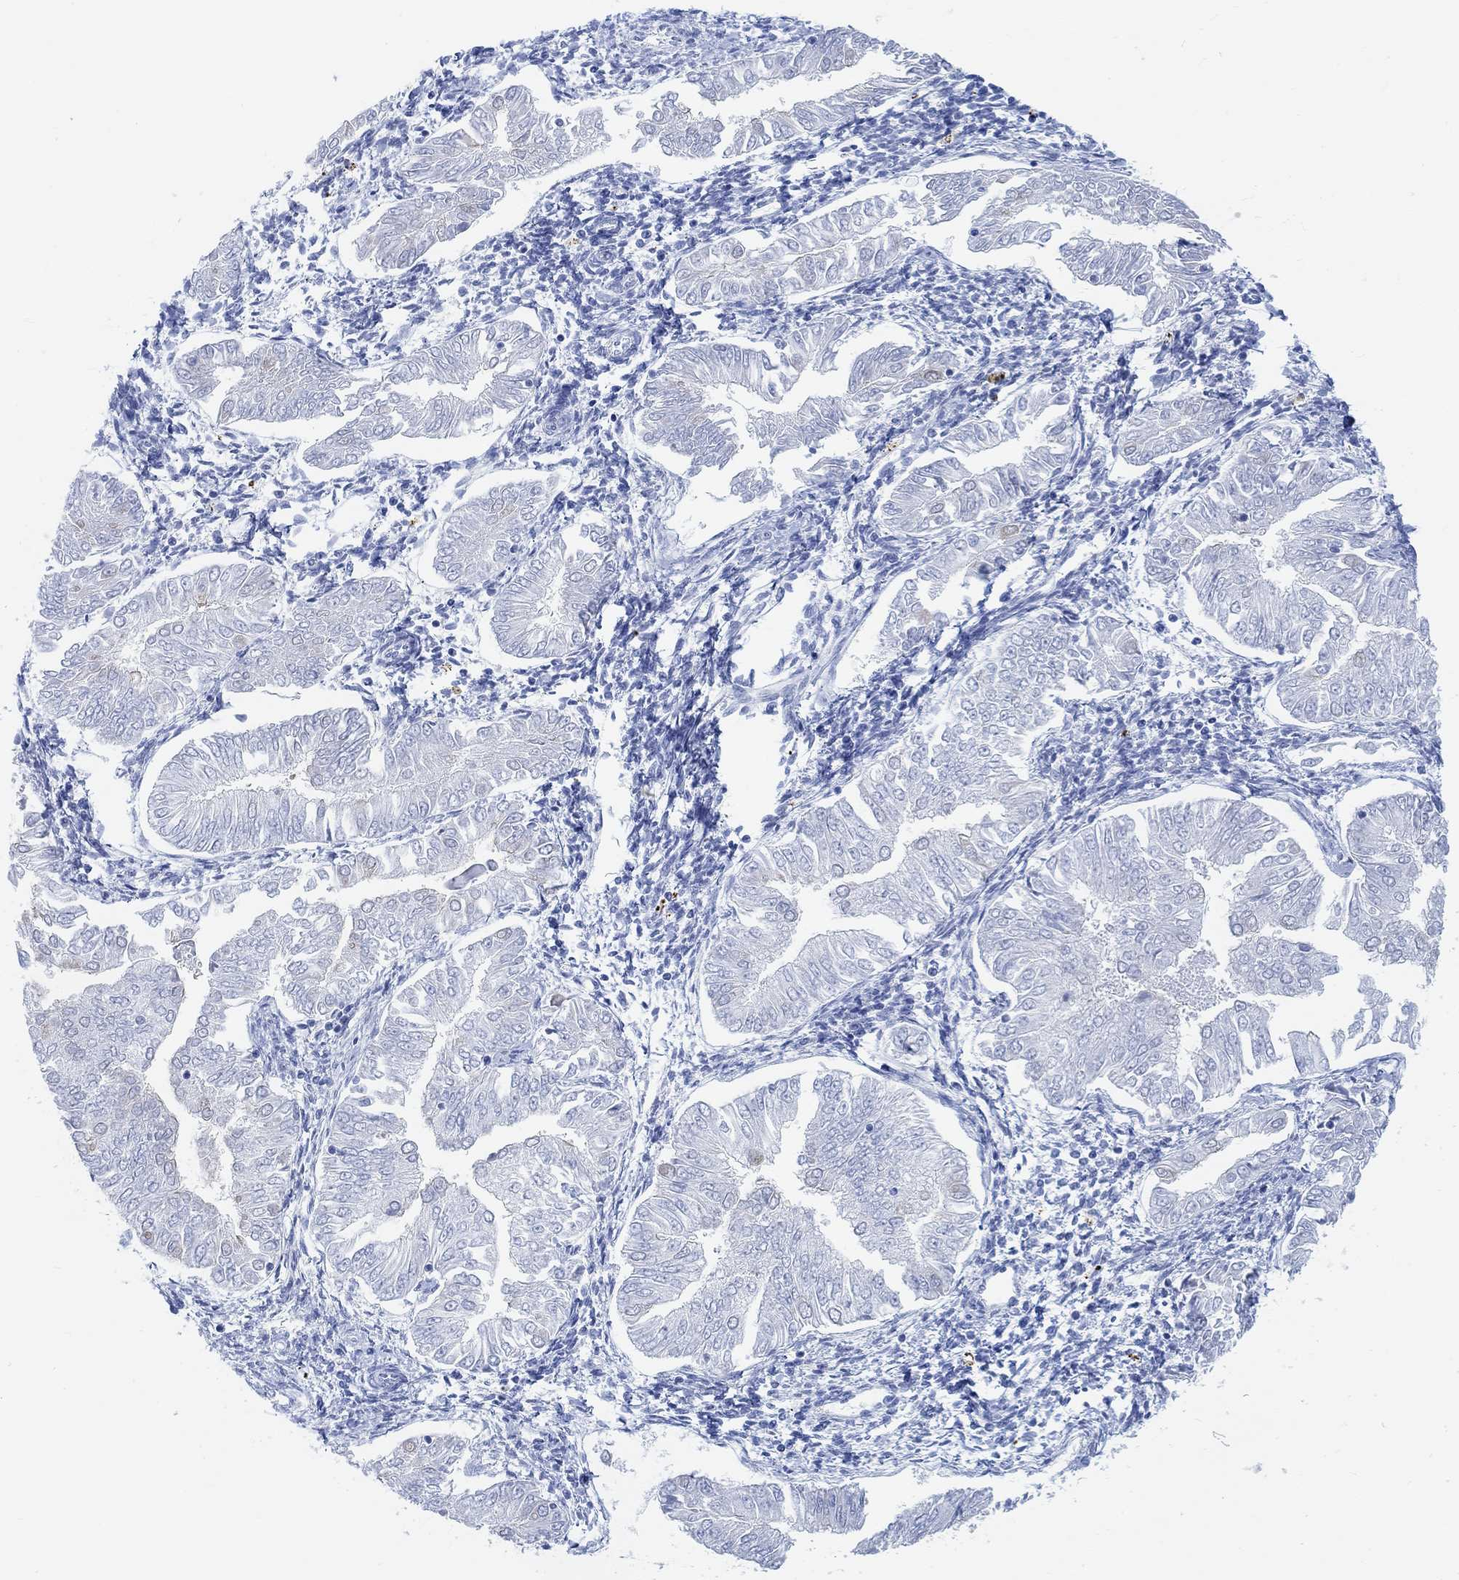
{"staining": {"intensity": "negative", "quantity": "none", "location": "none"}, "tissue": "endometrial cancer", "cell_type": "Tumor cells", "image_type": "cancer", "snomed": [{"axis": "morphology", "description": "Adenocarcinoma, NOS"}, {"axis": "topography", "description": "Endometrium"}], "caption": "IHC of endometrial adenocarcinoma shows no staining in tumor cells.", "gene": "ENO4", "patient": {"sex": "female", "age": 53}}